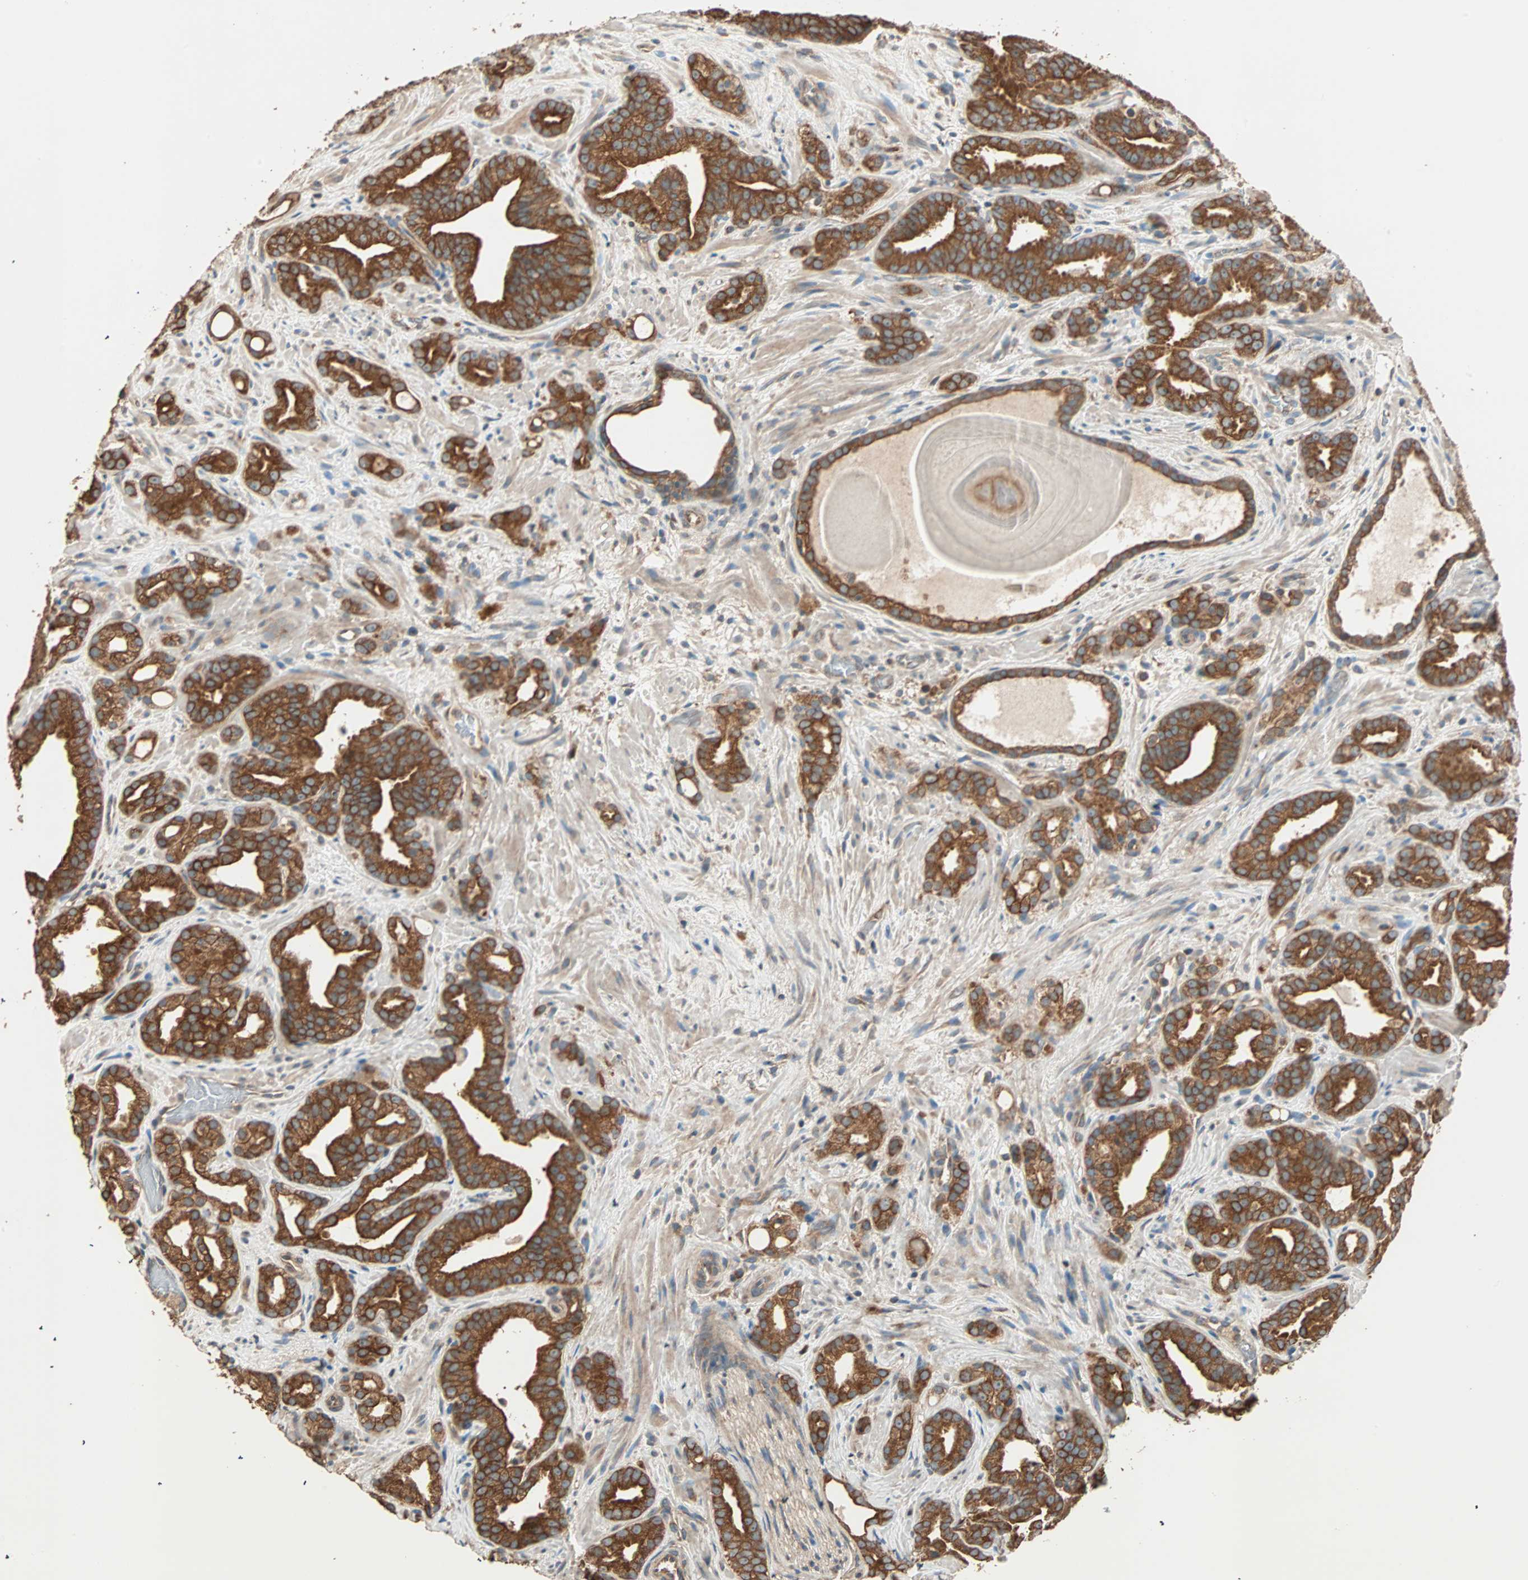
{"staining": {"intensity": "strong", "quantity": ">75%", "location": "cytoplasmic/membranous"}, "tissue": "prostate cancer", "cell_type": "Tumor cells", "image_type": "cancer", "snomed": [{"axis": "morphology", "description": "Adenocarcinoma, Low grade"}, {"axis": "topography", "description": "Prostate"}], "caption": "IHC histopathology image of neoplastic tissue: human prostate adenocarcinoma (low-grade) stained using immunohistochemistry (IHC) reveals high levels of strong protein expression localized specifically in the cytoplasmic/membranous of tumor cells, appearing as a cytoplasmic/membranous brown color.", "gene": "EIF4G2", "patient": {"sex": "male", "age": 63}}